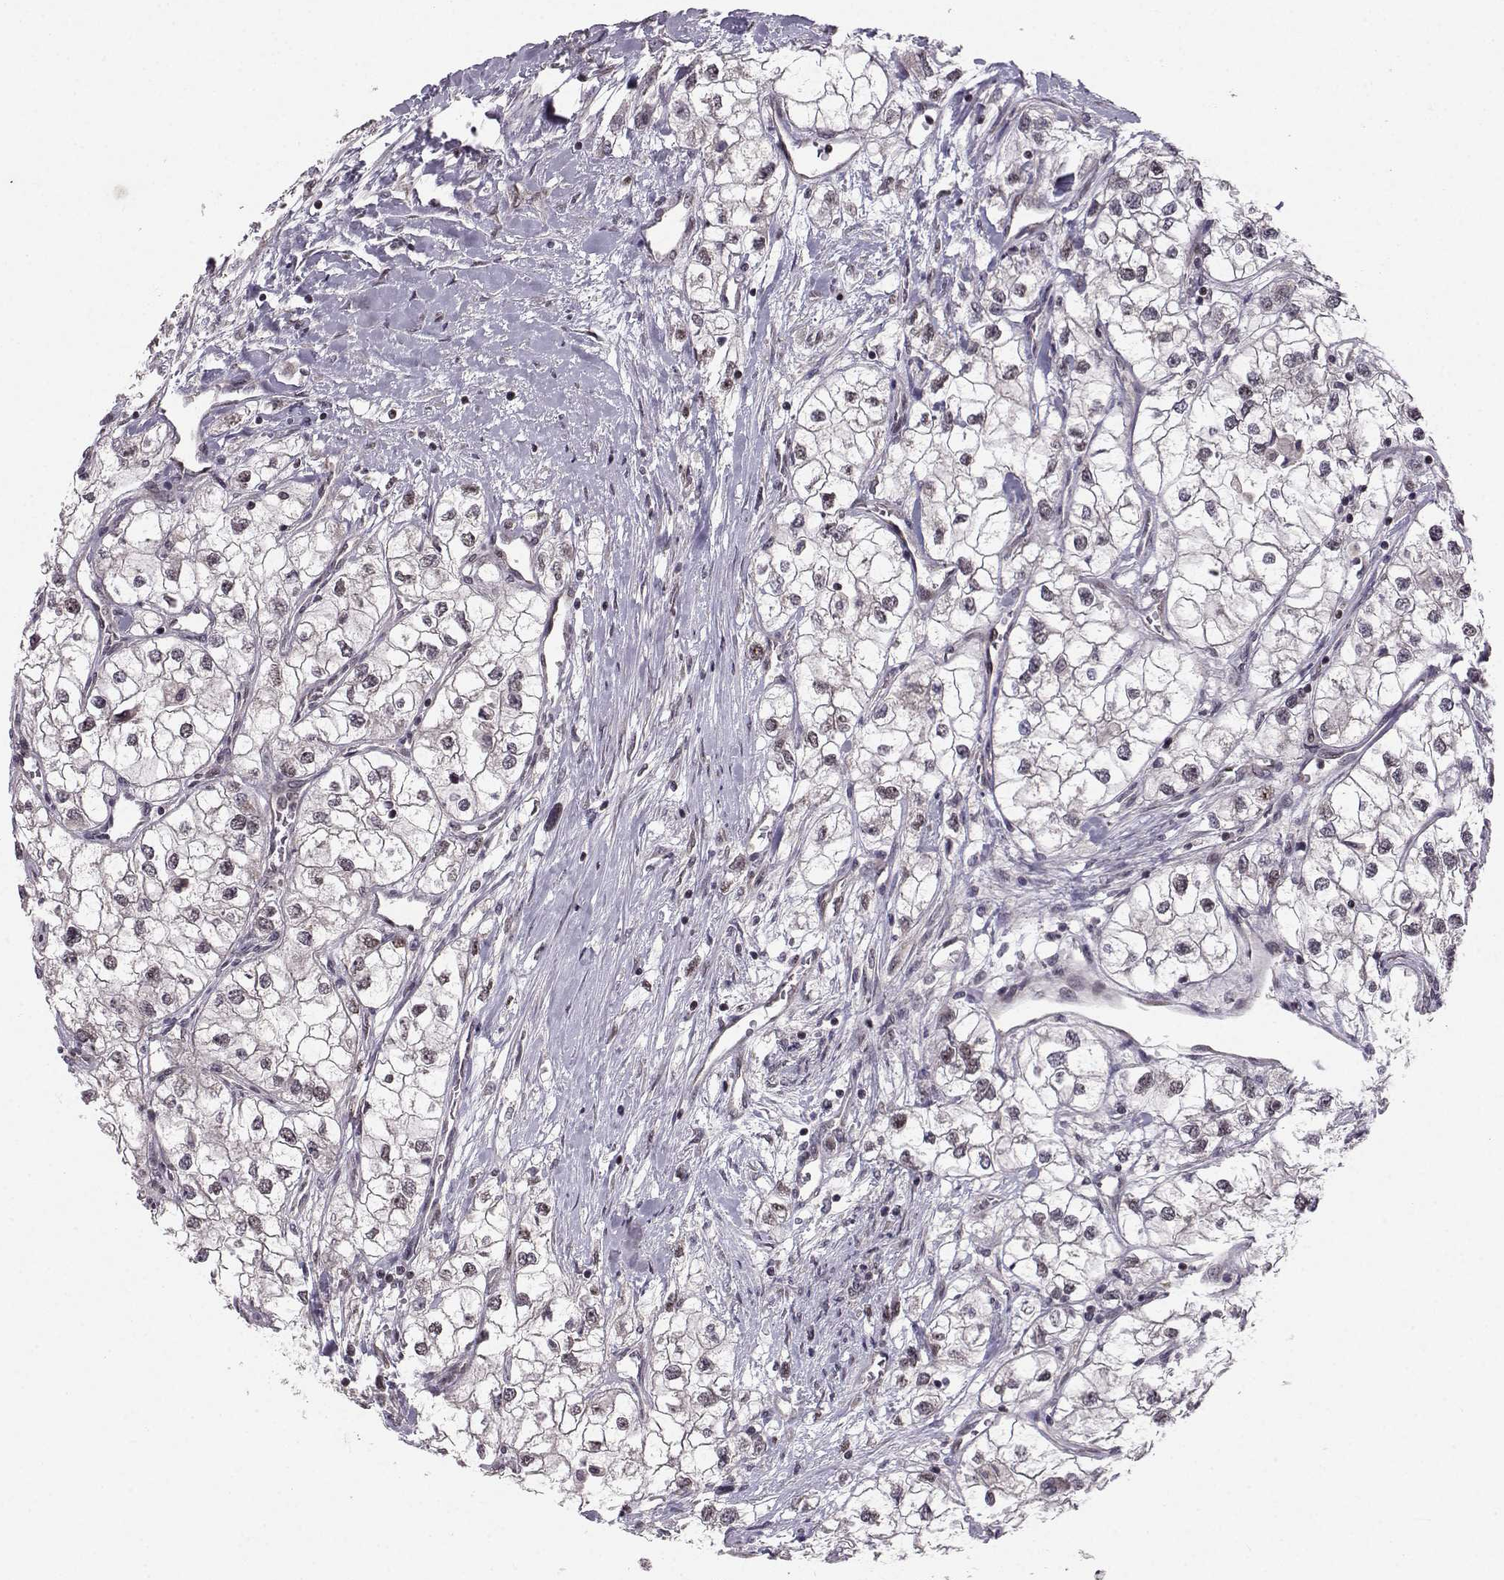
{"staining": {"intensity": "weak", "quantity": ">75%", "location": "nuclear"}, "tissue": "renal cancer", "cell_type": "Tumor cells", "image_type": "cancer", "snomed": [{"axis": "morphology", "description": "Adenocarcinoma, NOS"}, {"axis": "topography", "description": "Kidney"}], "caption": "Tumor cells show weak nuclear expression in about >75% of cells in adenocarcinoma (renal). (brown staining indicates protein expression, while blue staining denotes nuclei).", "gene": "PKN2", "patient": {"sex": "male", "age": 59}}